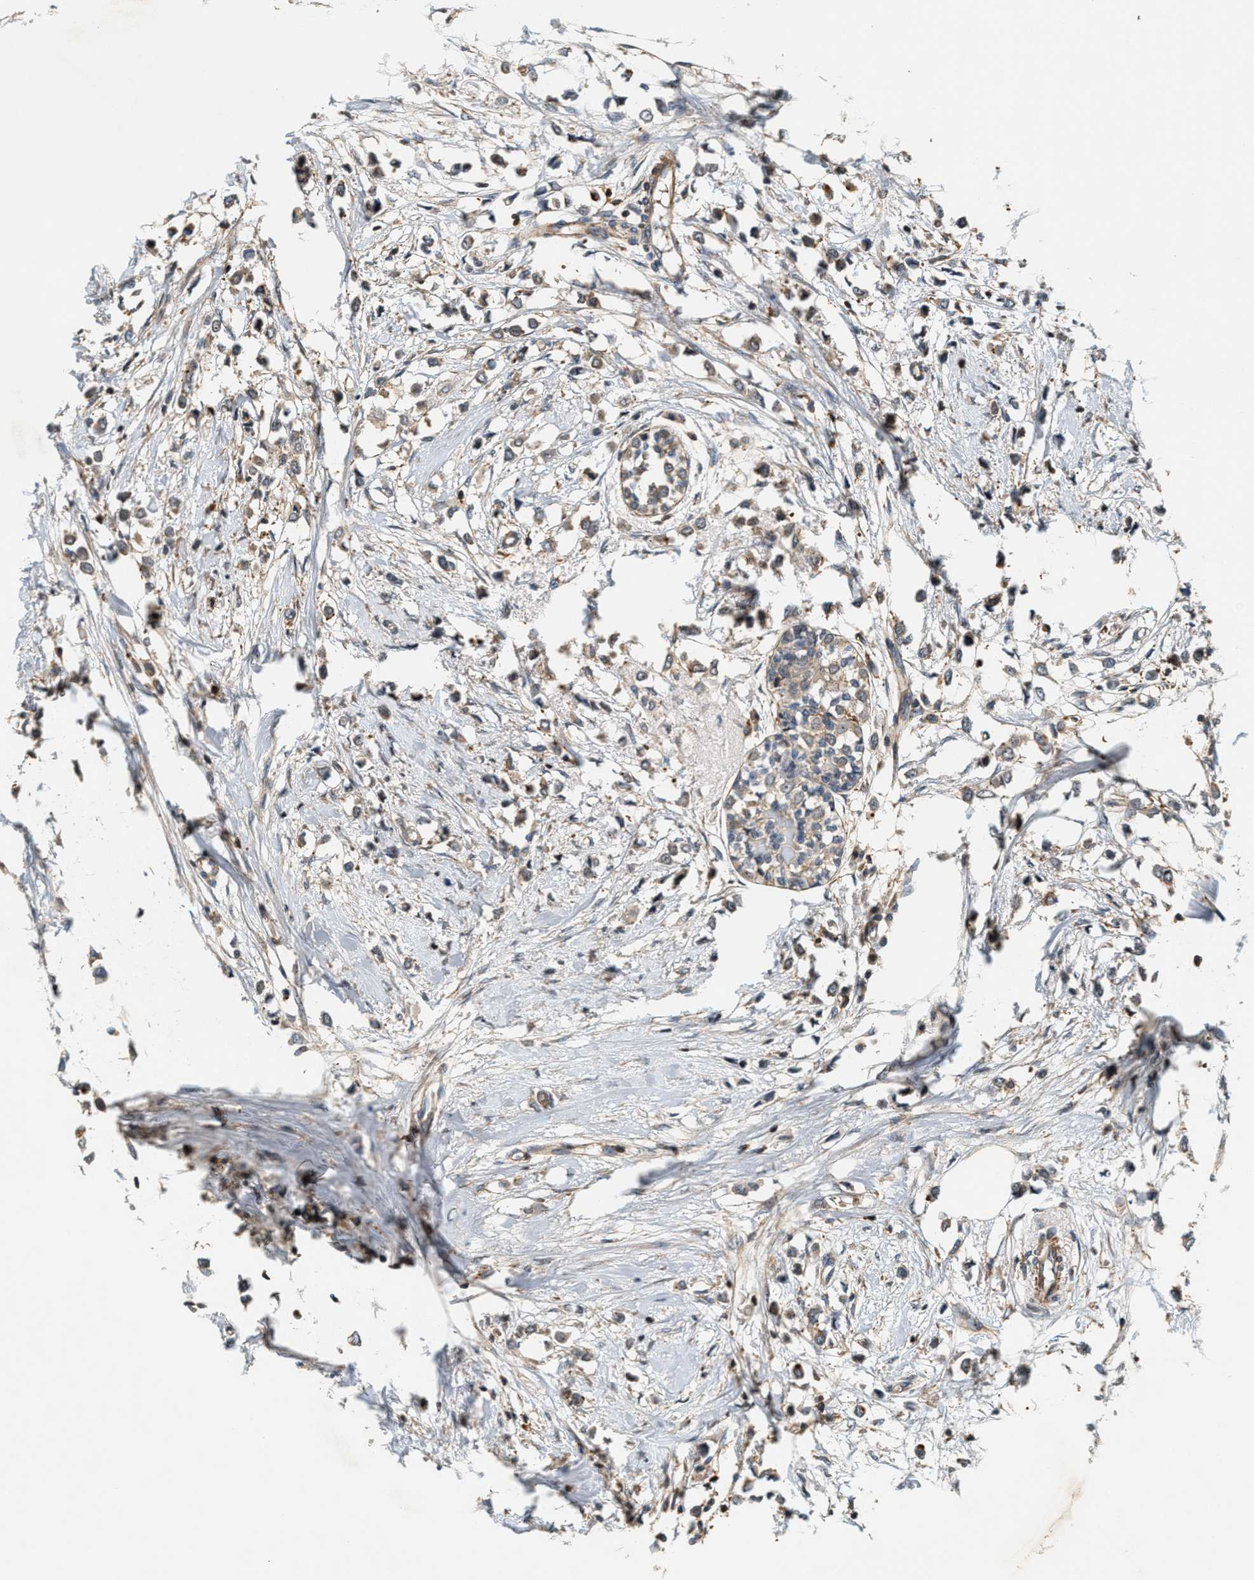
{"staining": {"intensity": "moderate", "quantity": ">75%", "location": "cytoplasmic/membranous"}, "tissue": "breast cancer", "cell_type": "Tumor cells", "image_type": "cancer", "snomed": [{"axis": "morphology", "description": "Lobular carcinoma"}, {"axis": "topography", "description": "Breast"}], "caption": "Immunohistochemistry (IHC) micrograph of lobular carcinoma (breast) stained for a protein (brown), which shows medium levels of moderate cytoplasmic/membranous positivity in approximately >75% of tumor cells.", "gene": "SAMD9", "patient": {"sex": "female", "age": 51}}